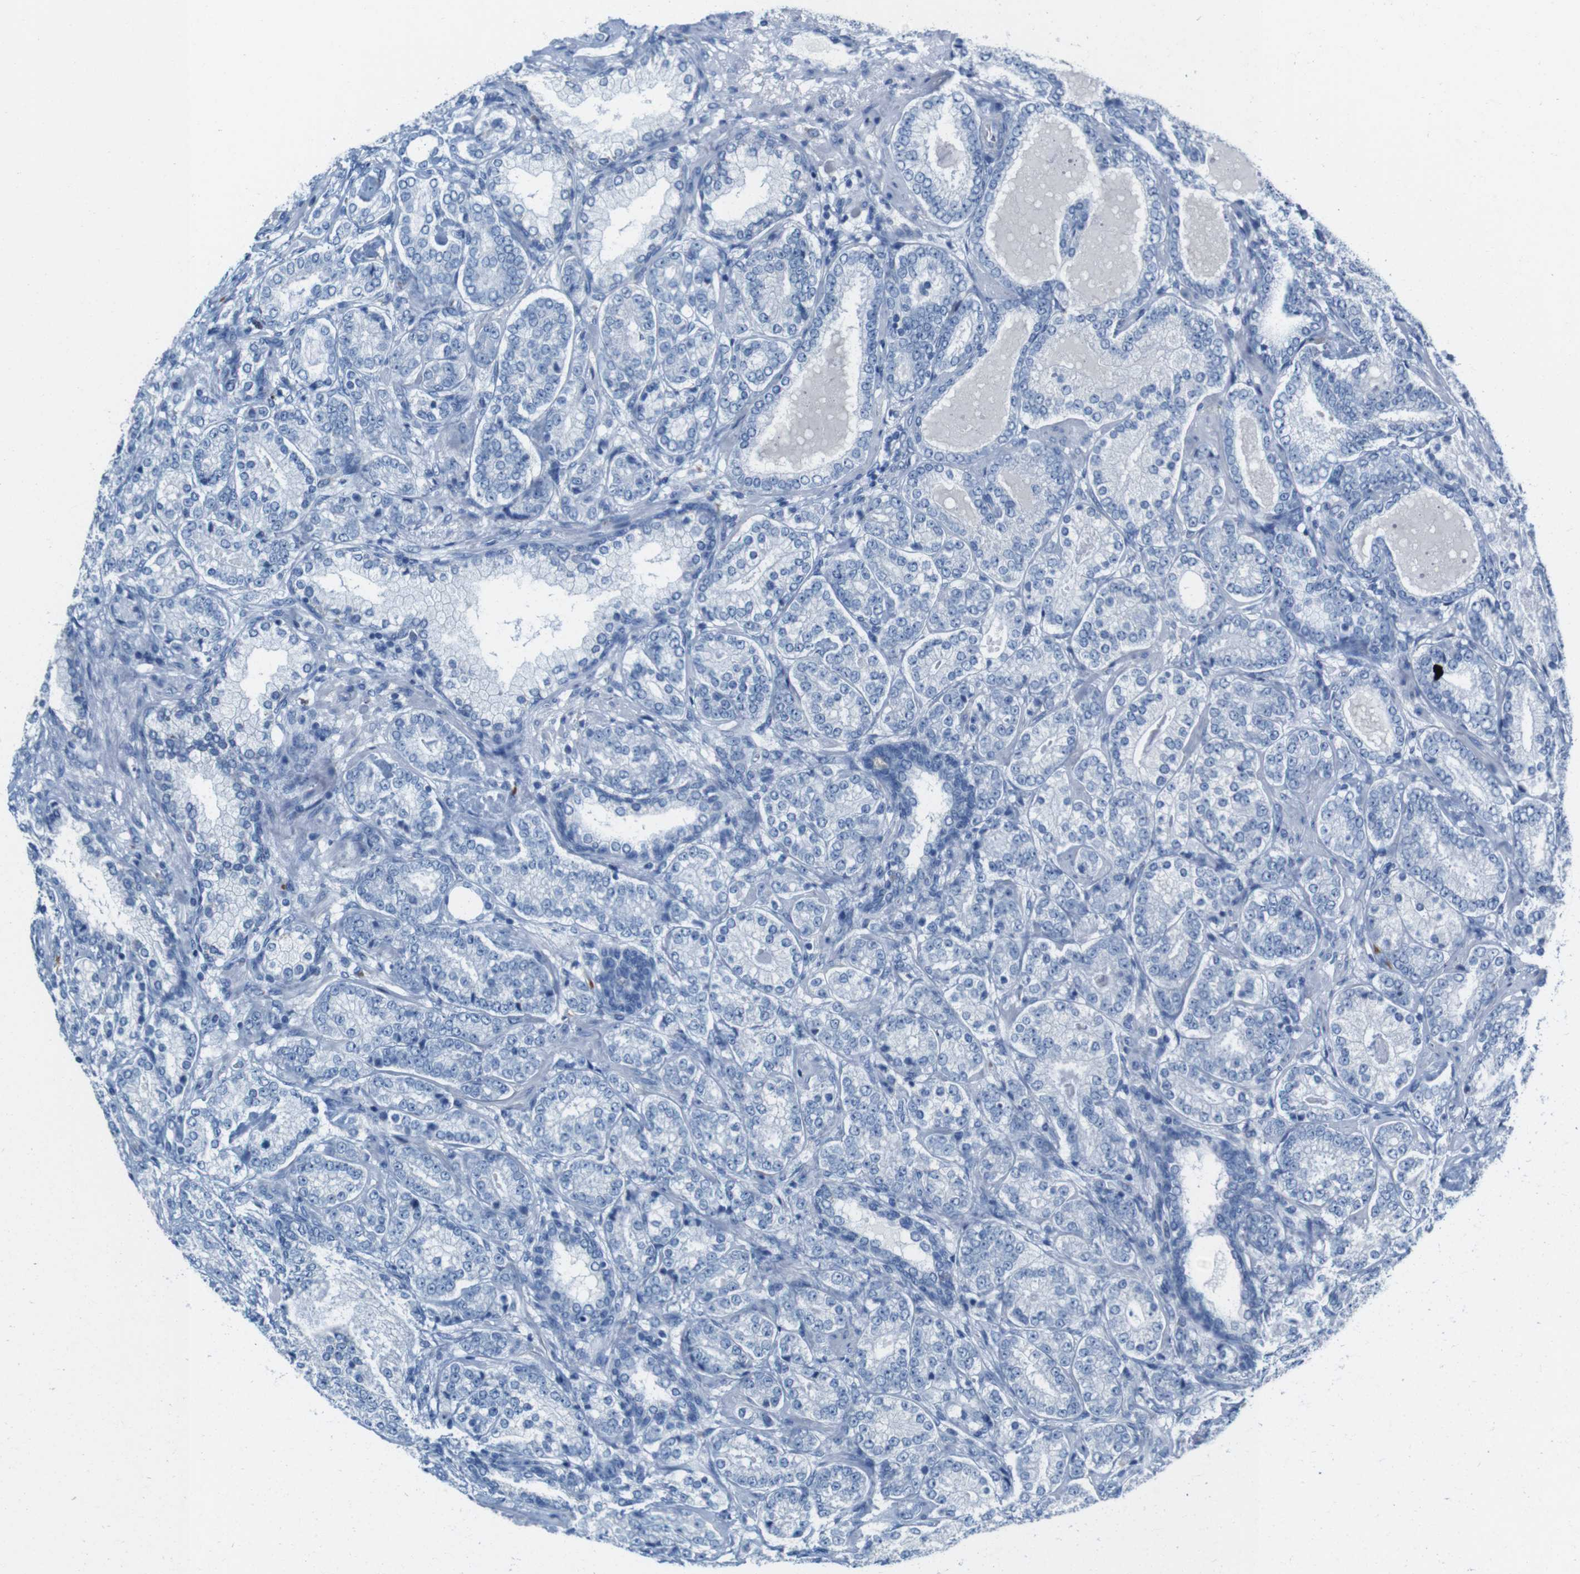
{"staining": {"intensity": "negative", "quantity": "none", "location": "none"}, "tissue": "prostate cancer", "cell_type": "Tumor cells", "image_type": "cancer", "snomed": [{"axis": "morphology", "description": "Adenocarcinoma, High grade"}, {"axis": "topography", "description": "Prostate"}], "caption": "High magnification brightfield microscopy of high-grade adenocarcinoma (prostate) stained with DAB (3,3'-diaminobenzidine) (brown) and counterstained with hematoxylin (blue): tumor cells show no significant expression.", "gene": "IGSF8", "patient": {"sex": "male", "age": 61}}